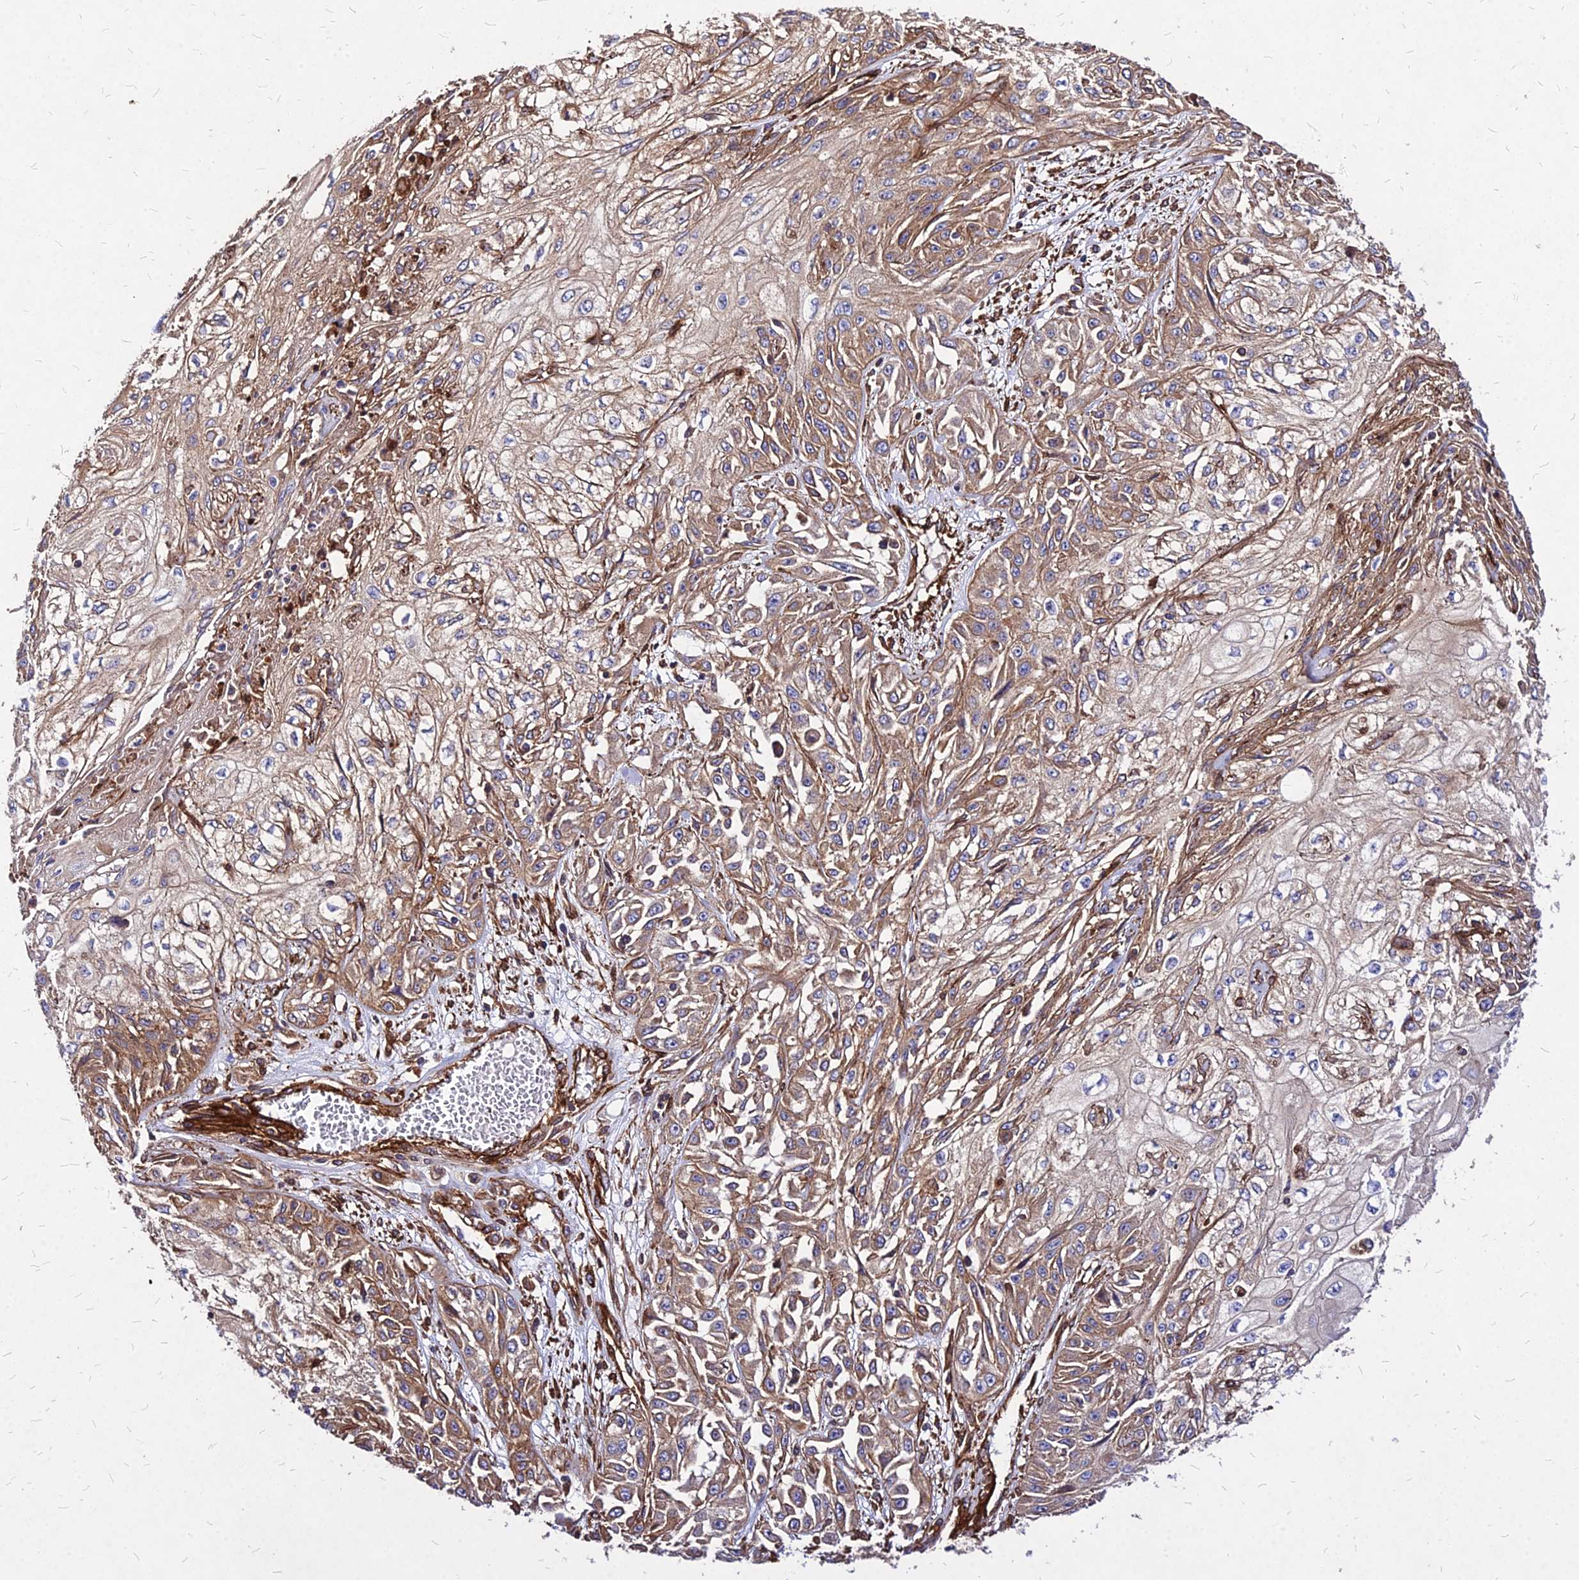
{"staining": {"intensity": "moderate", "quantity": ">75%", "location": "cytoplasmic/membranous"}, "tissue": "skin cancer", "cell_type": "Tumor cells", "image_type": "cancer", "snomed": [{"axis": "morphology", "description": "Squamous cell carcinoma, NOS"}, {"axis": "morphology", "description": "Squamous cell carcinoma, metastatic, NOS"}, {"axis": "topography", "description": "Skin"}, {"axis": "topography", "description": "Lymph node"}], "caption": "Moderate cytoplasmic/membranous staining for a protein is appreciated in approximately >75% of tumor cells of skin cancer (squamous cell carcinoma) using immunohistochemistry (IHC).", "gene": "EFCC1", "patient": {"sex": "male", "age": 75}}